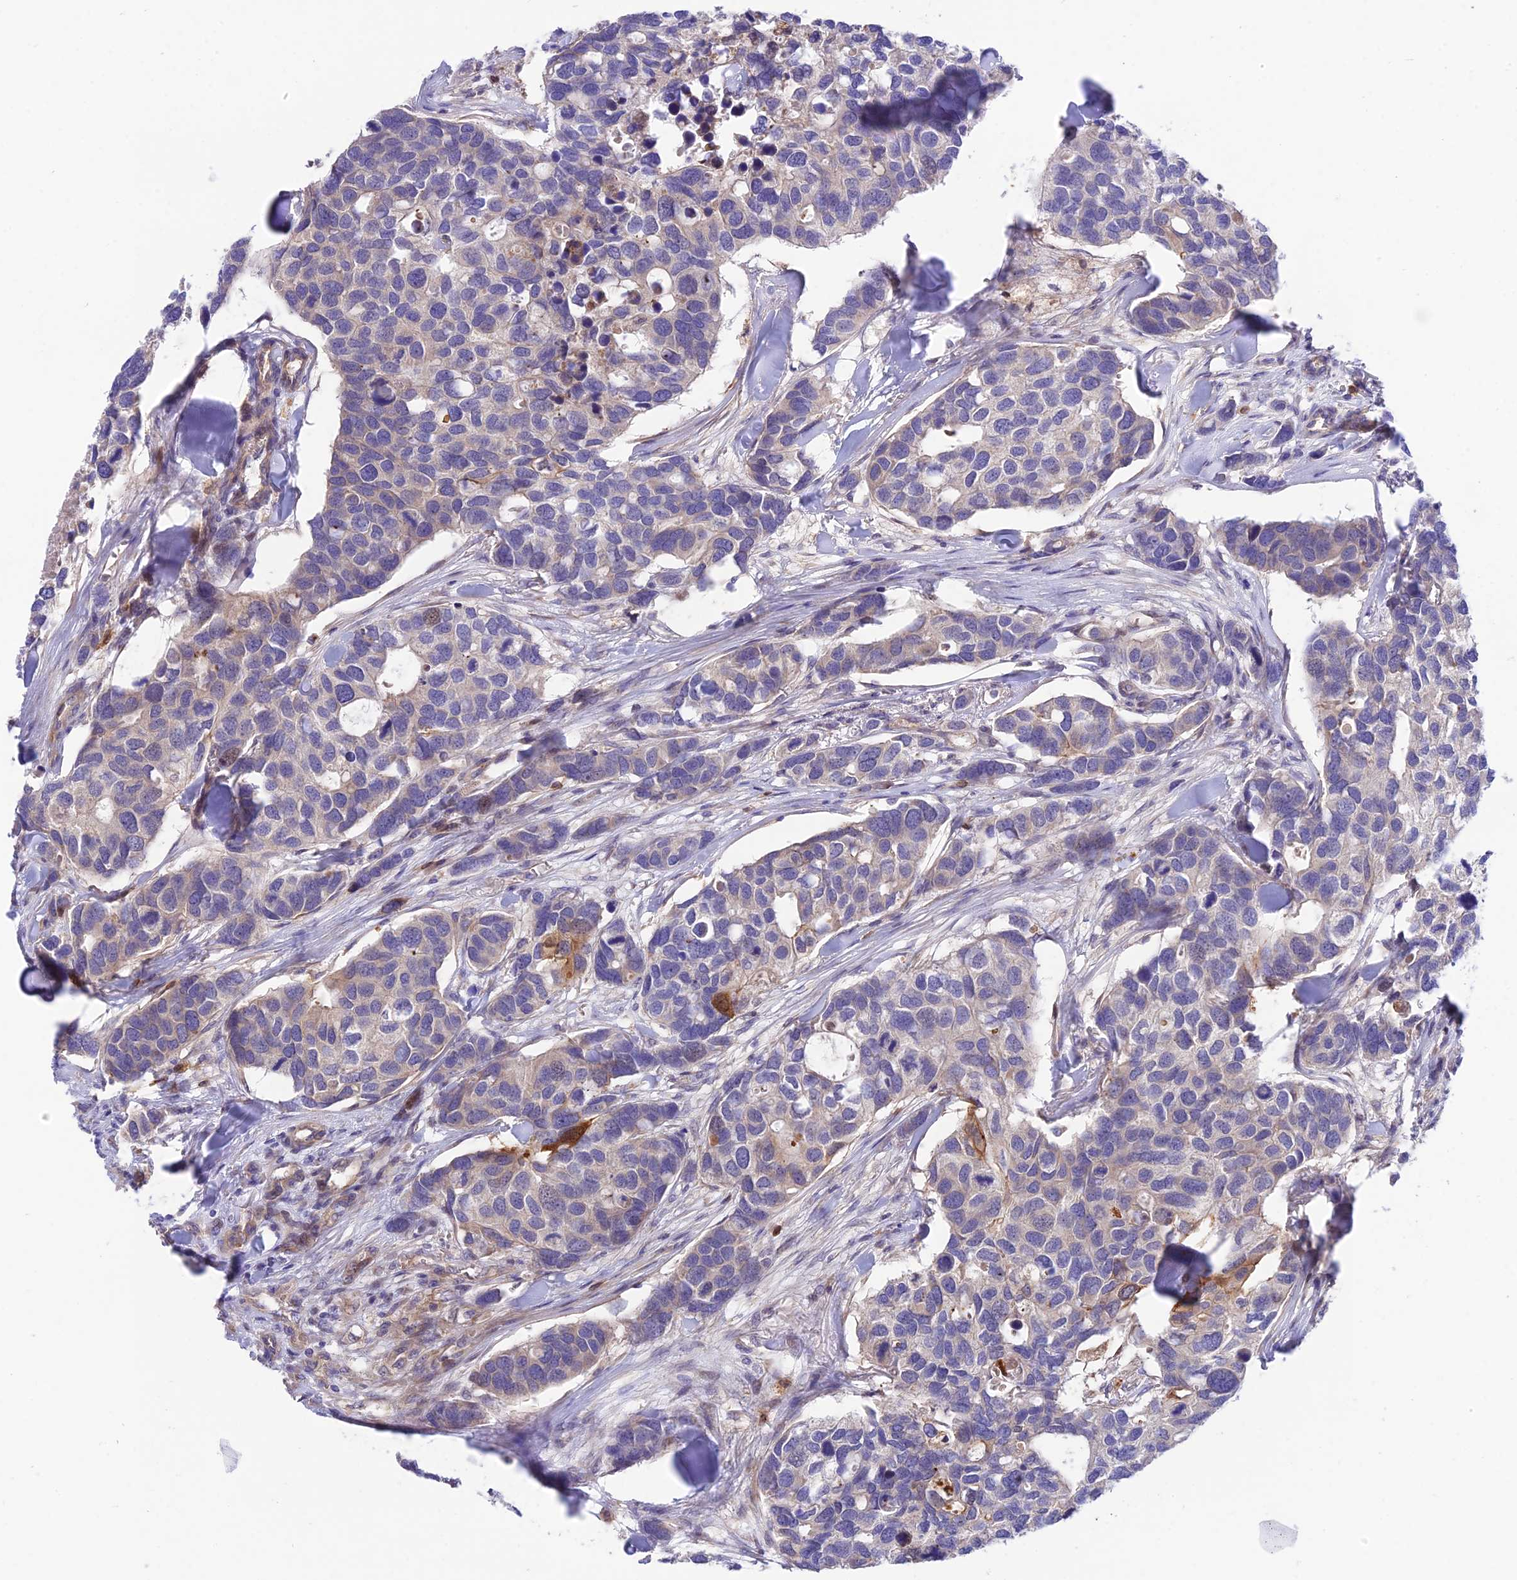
{"staining": {"intensity": "strong", "quantity": "<25%", "location": "cytoplasmic/membranous"}, "tissue": "breast cancer", "cell_type": "Tumor cells", "image_type": "cancer", "snomed": [{"axis": "morphology", "description": "Duct carcinoma"}, {"axis": "topography", "description": "Breast"}], "caption": "A brown stain shows strong cytoplasmic/membranous staining of a protein in human breast cancer (invasive ductal carcinoma) tumor cells.", "gene": "TRIM43B", "patient": {"sex": "female", "age": 83}}